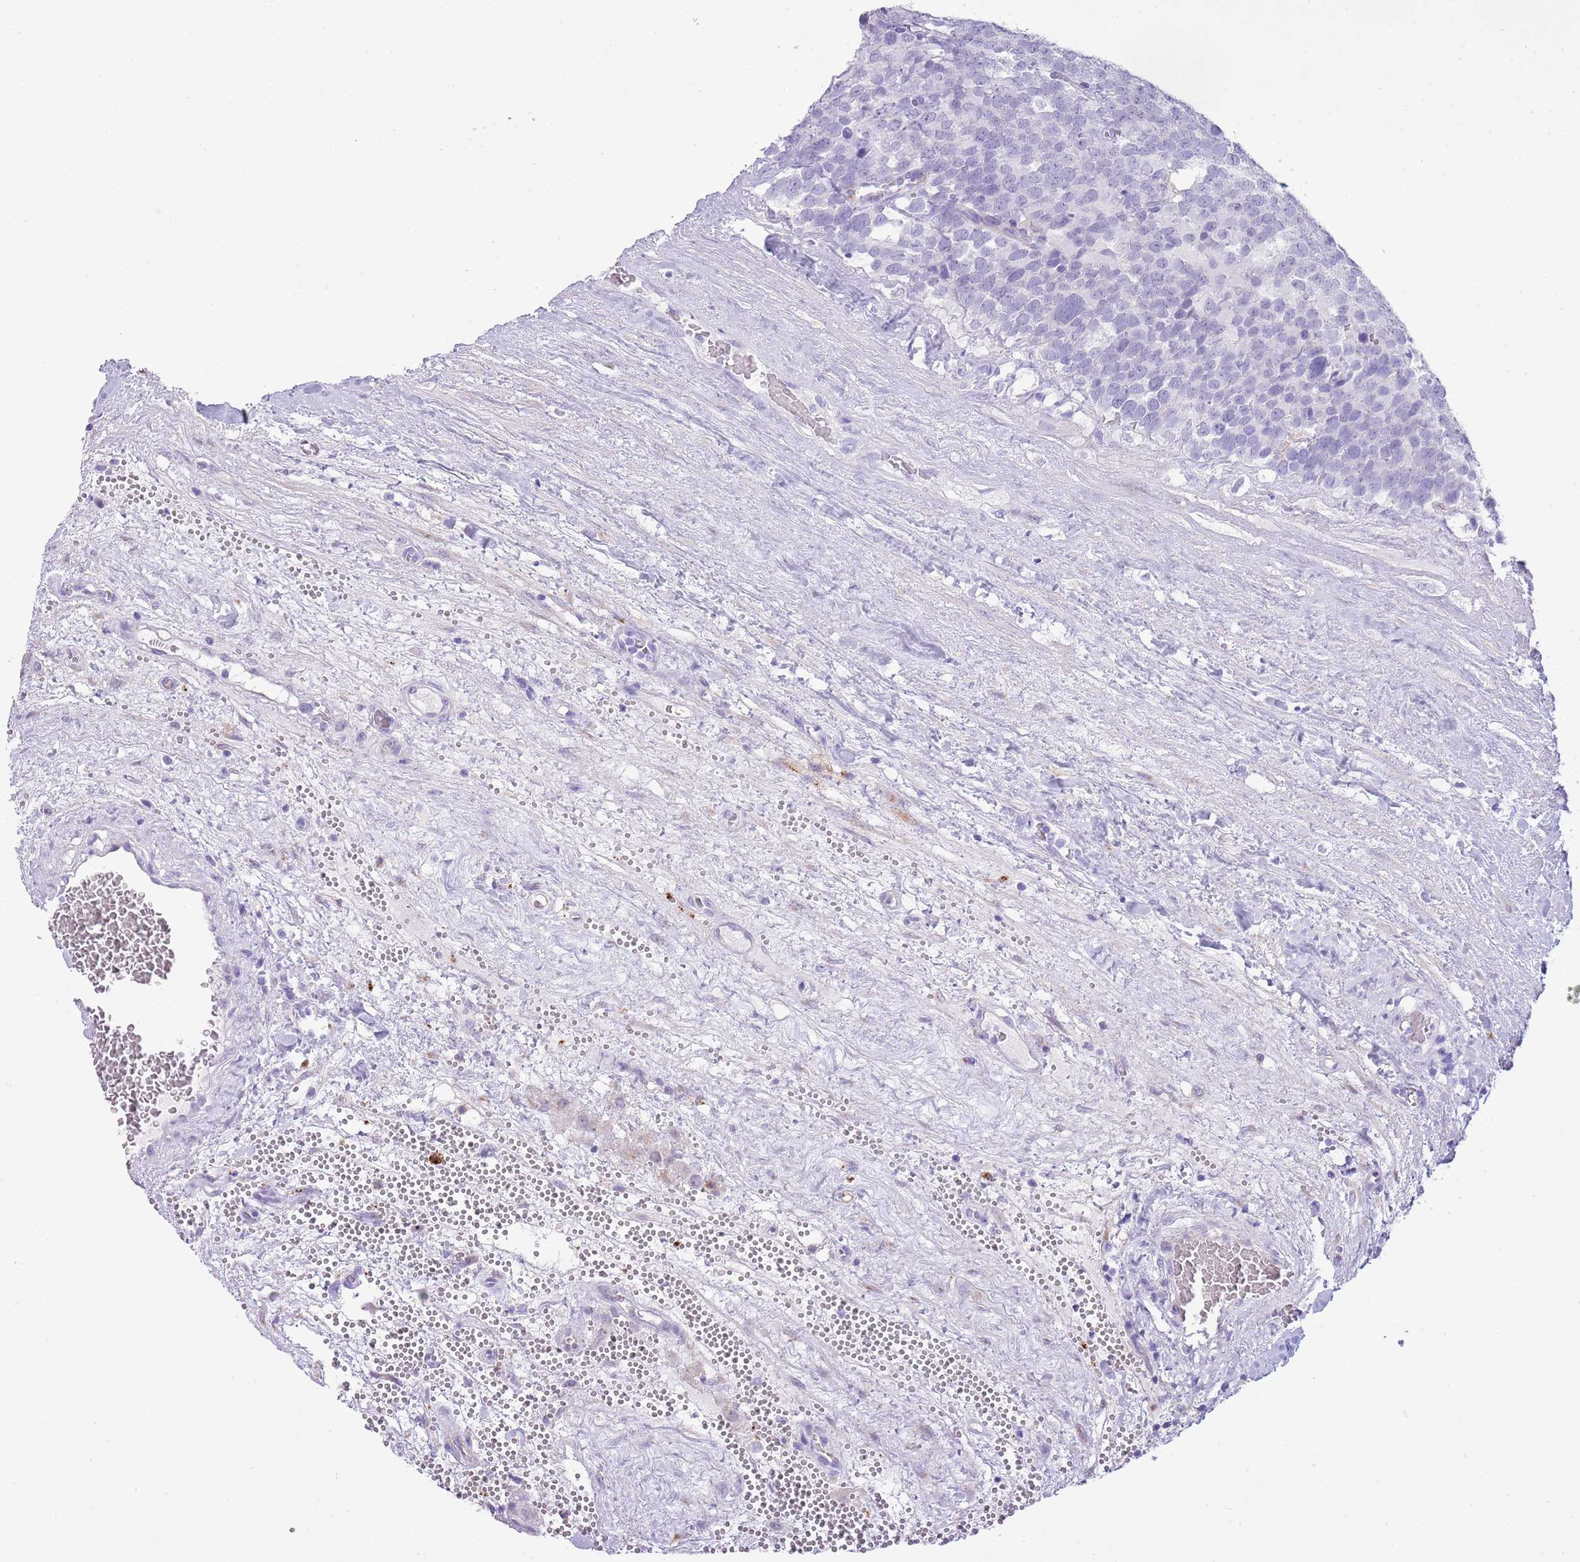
{"staining": {"intensity": "negative", "quantity": "none", "location": "none"}, "tissue": "testis cancer", "cell_type": "Tumor cells", "image_type": "cancer", "snomed": [{"axis": "morphology", "description": "Seminoma, NOS"}, {"axis": "topography", "description": "Testis"}], "caption": "High power microscopy histopathology image of an IHC histopathology image of seminoma (testis), revealing no significant positivity in tumor cells.", "gene": "ABHD17C", "patient": {"sex": "male", "age": 71}}